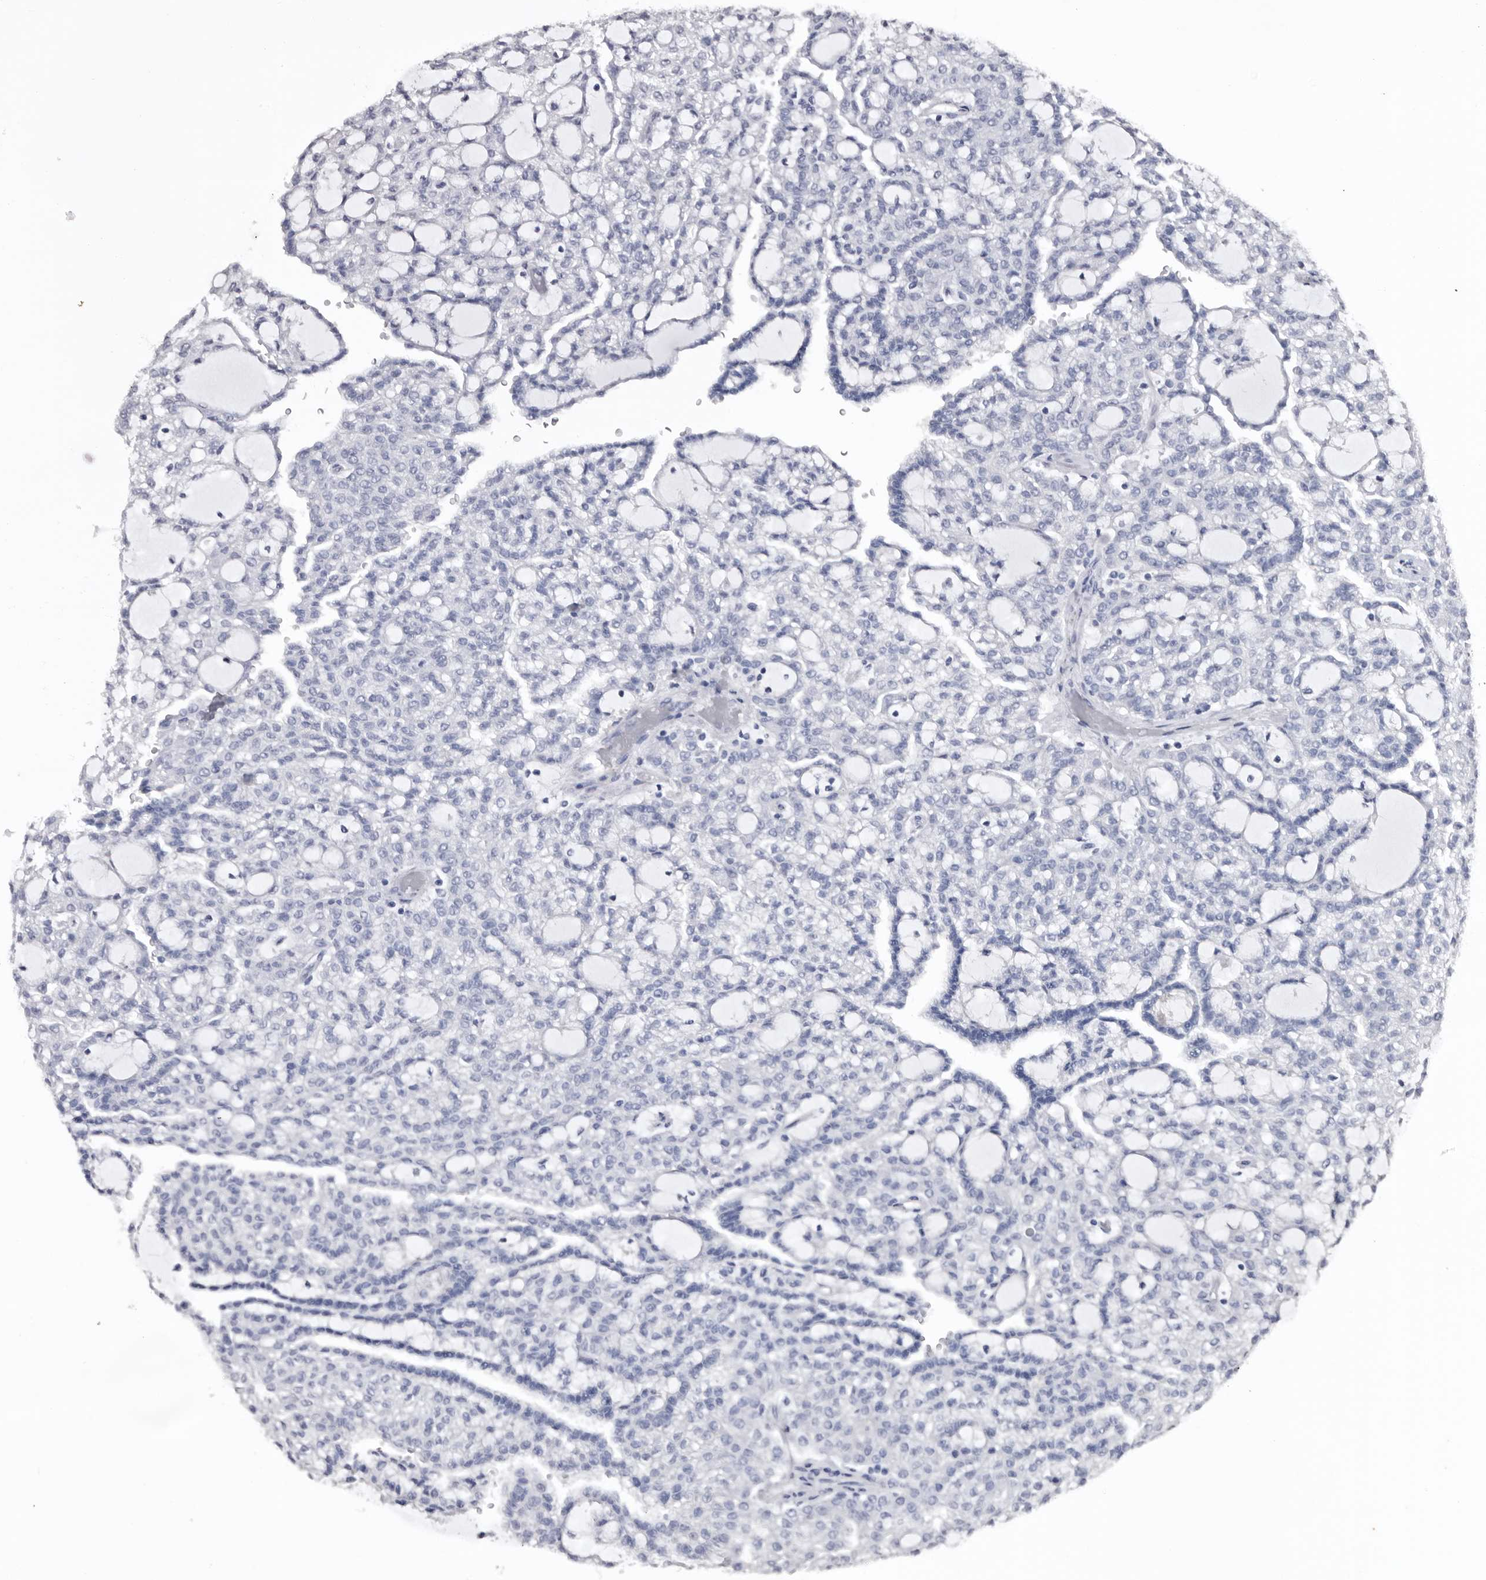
{"staining": {"intensity": "negative", "quantity": "none", "location": "none"}, "tissue": "renal cancer", "cell_type": "Tumor cells", "image_type": "cancer", "snomed": [{"axis": "morphology", "description": "Adenocarcinoma, NOS"}, {"axis": "topography", "description": "Kidney"}], "caption": "Tumor cells show no significant protein staining in adenocarcinoma (renal).", "gene": "SLC10A4", "patient": {"sex": "male", "age": 63}}